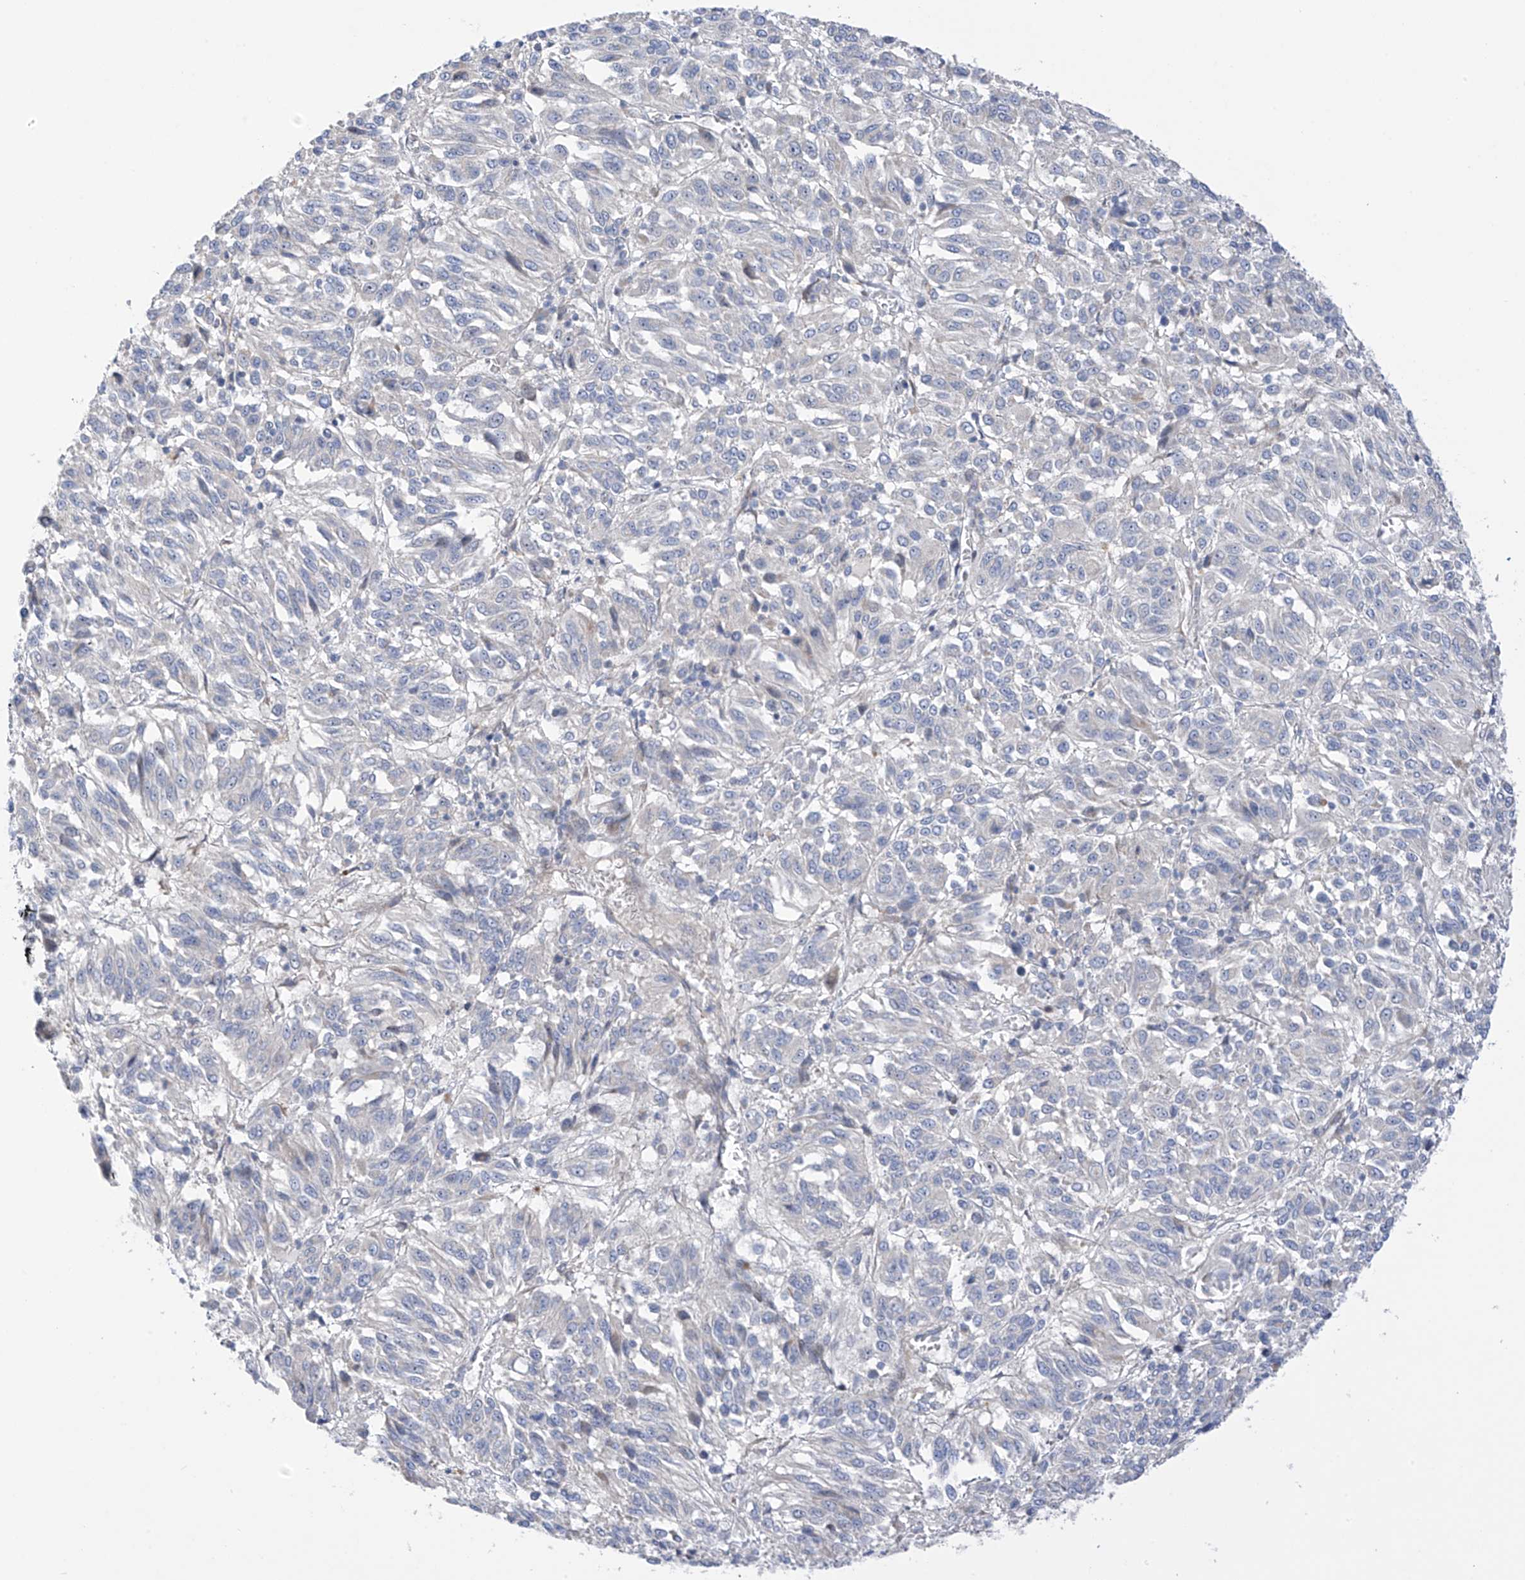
{"staining": {"intensity": "negative", "quantity": "none", "location": "none"}, "tissue": "melanoma", "cell_type": "Tumor cells", "image_type": "cancer", "snomed": [{"axis": "morphology", "description": "Malignant melanoma, Metastatic site"}, {"axis": "topography", "description": "Lung"}], "caption": "High power microscopy histopathology image of an immunohistochemistry histopathology image of malignant melanoma (metastatic site), revealing no significant positivity in tumor cells.", "gene": "ZNF641", "patient": {"sex": "male", "age": 64}}